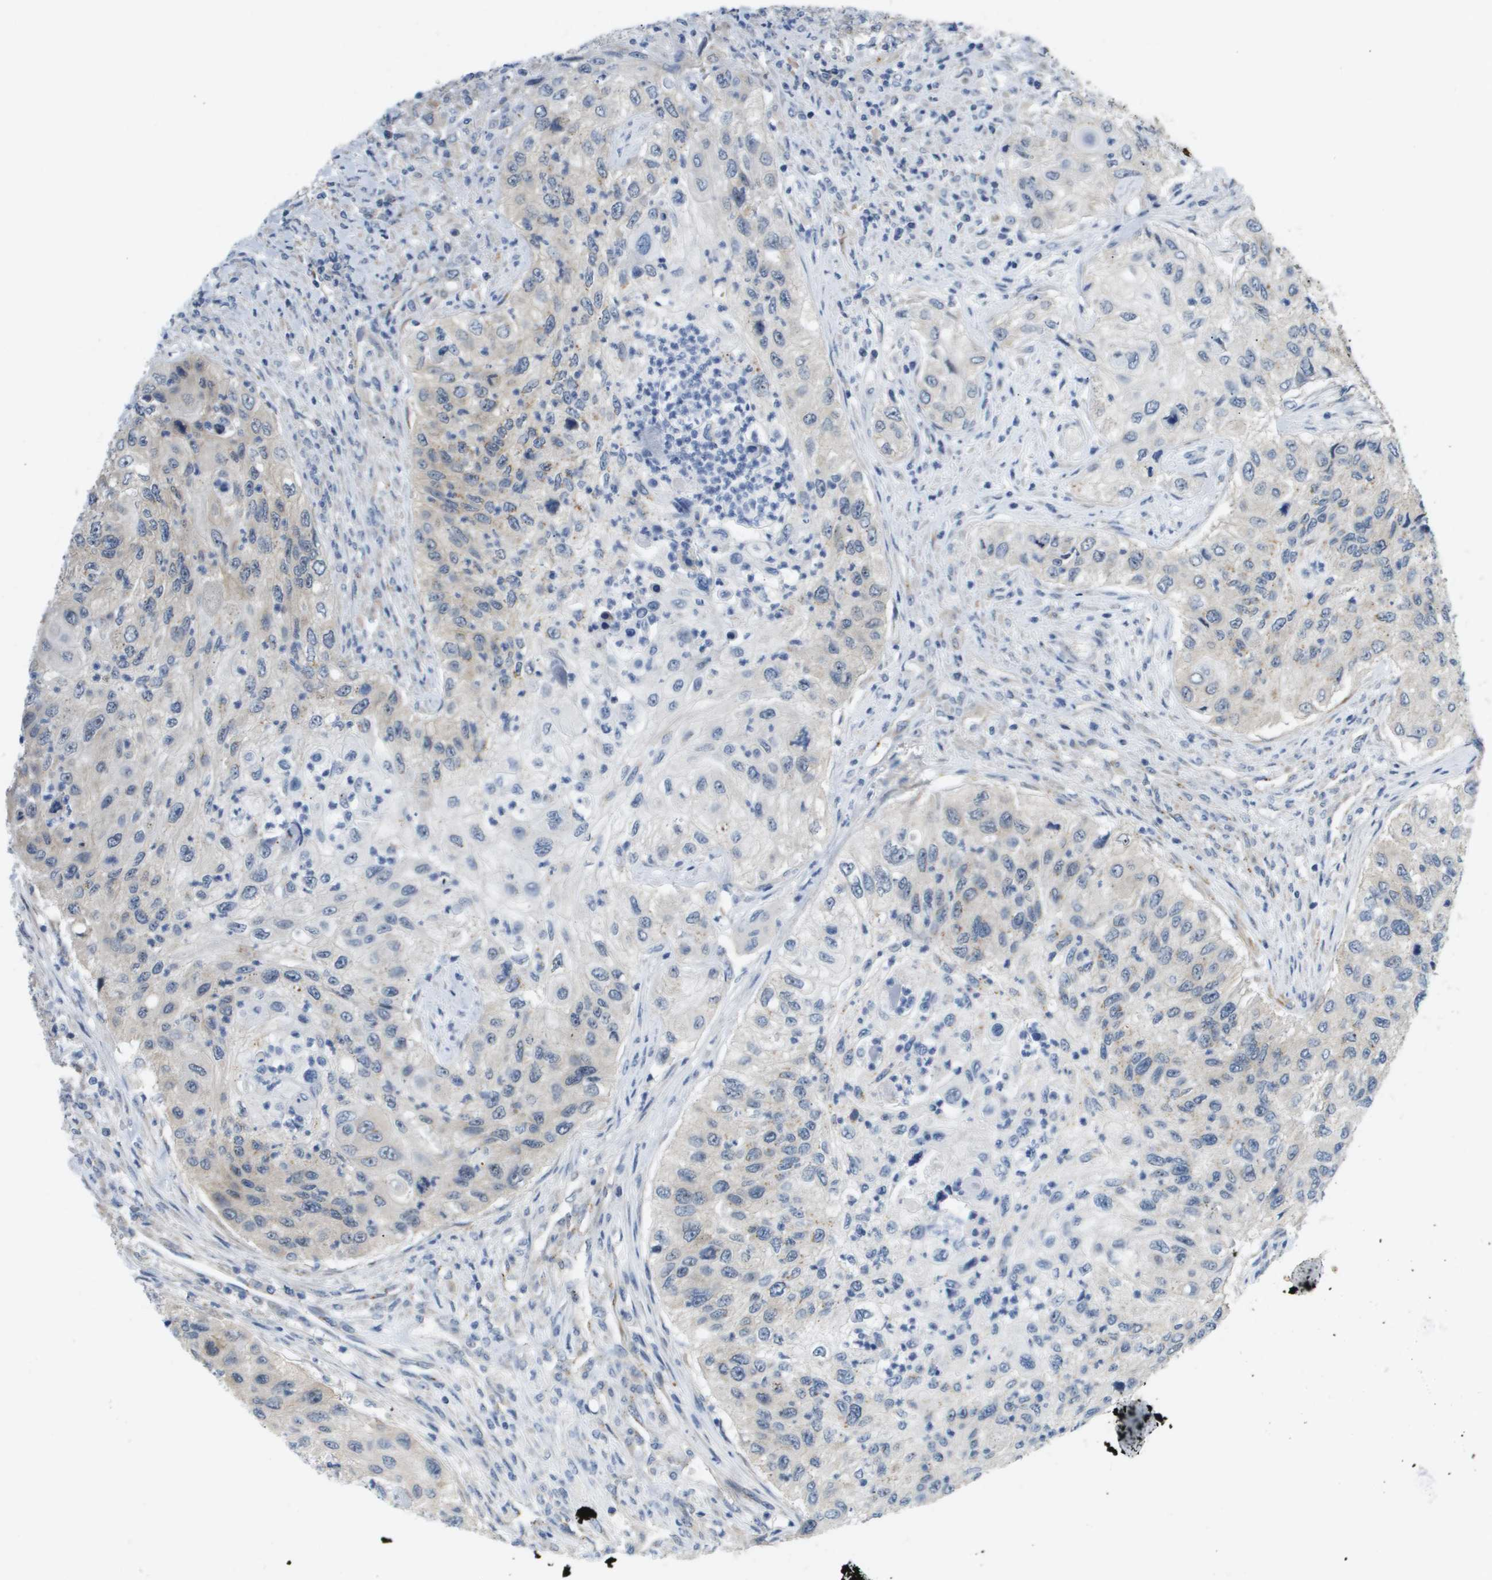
{"staining": {"intensity": "negative", "quantity": "none", "location": "none"}, "tissue": "urothelial cancer", "cell_type": "Tumor cells", "image_type": "cancer", "snomed": [{"axis": "morphology", "description": "Urothelial carcinoma, High grade"}, {"axis": "topography", "description": "Urinary bladder"}], "caption": "Protein analysis of urothelial carcinoma (high-grade) displays no significant staining in tumor cells. The staining was performed using DAB (3,3'-diaminobenzidine) to visualize the protein expression in brown, while the nuclei were stained in blue with hematoxylin (Magnification: 20x).", "gene": "OTUD5", "patient": {"sex": "female", "age": 60}}